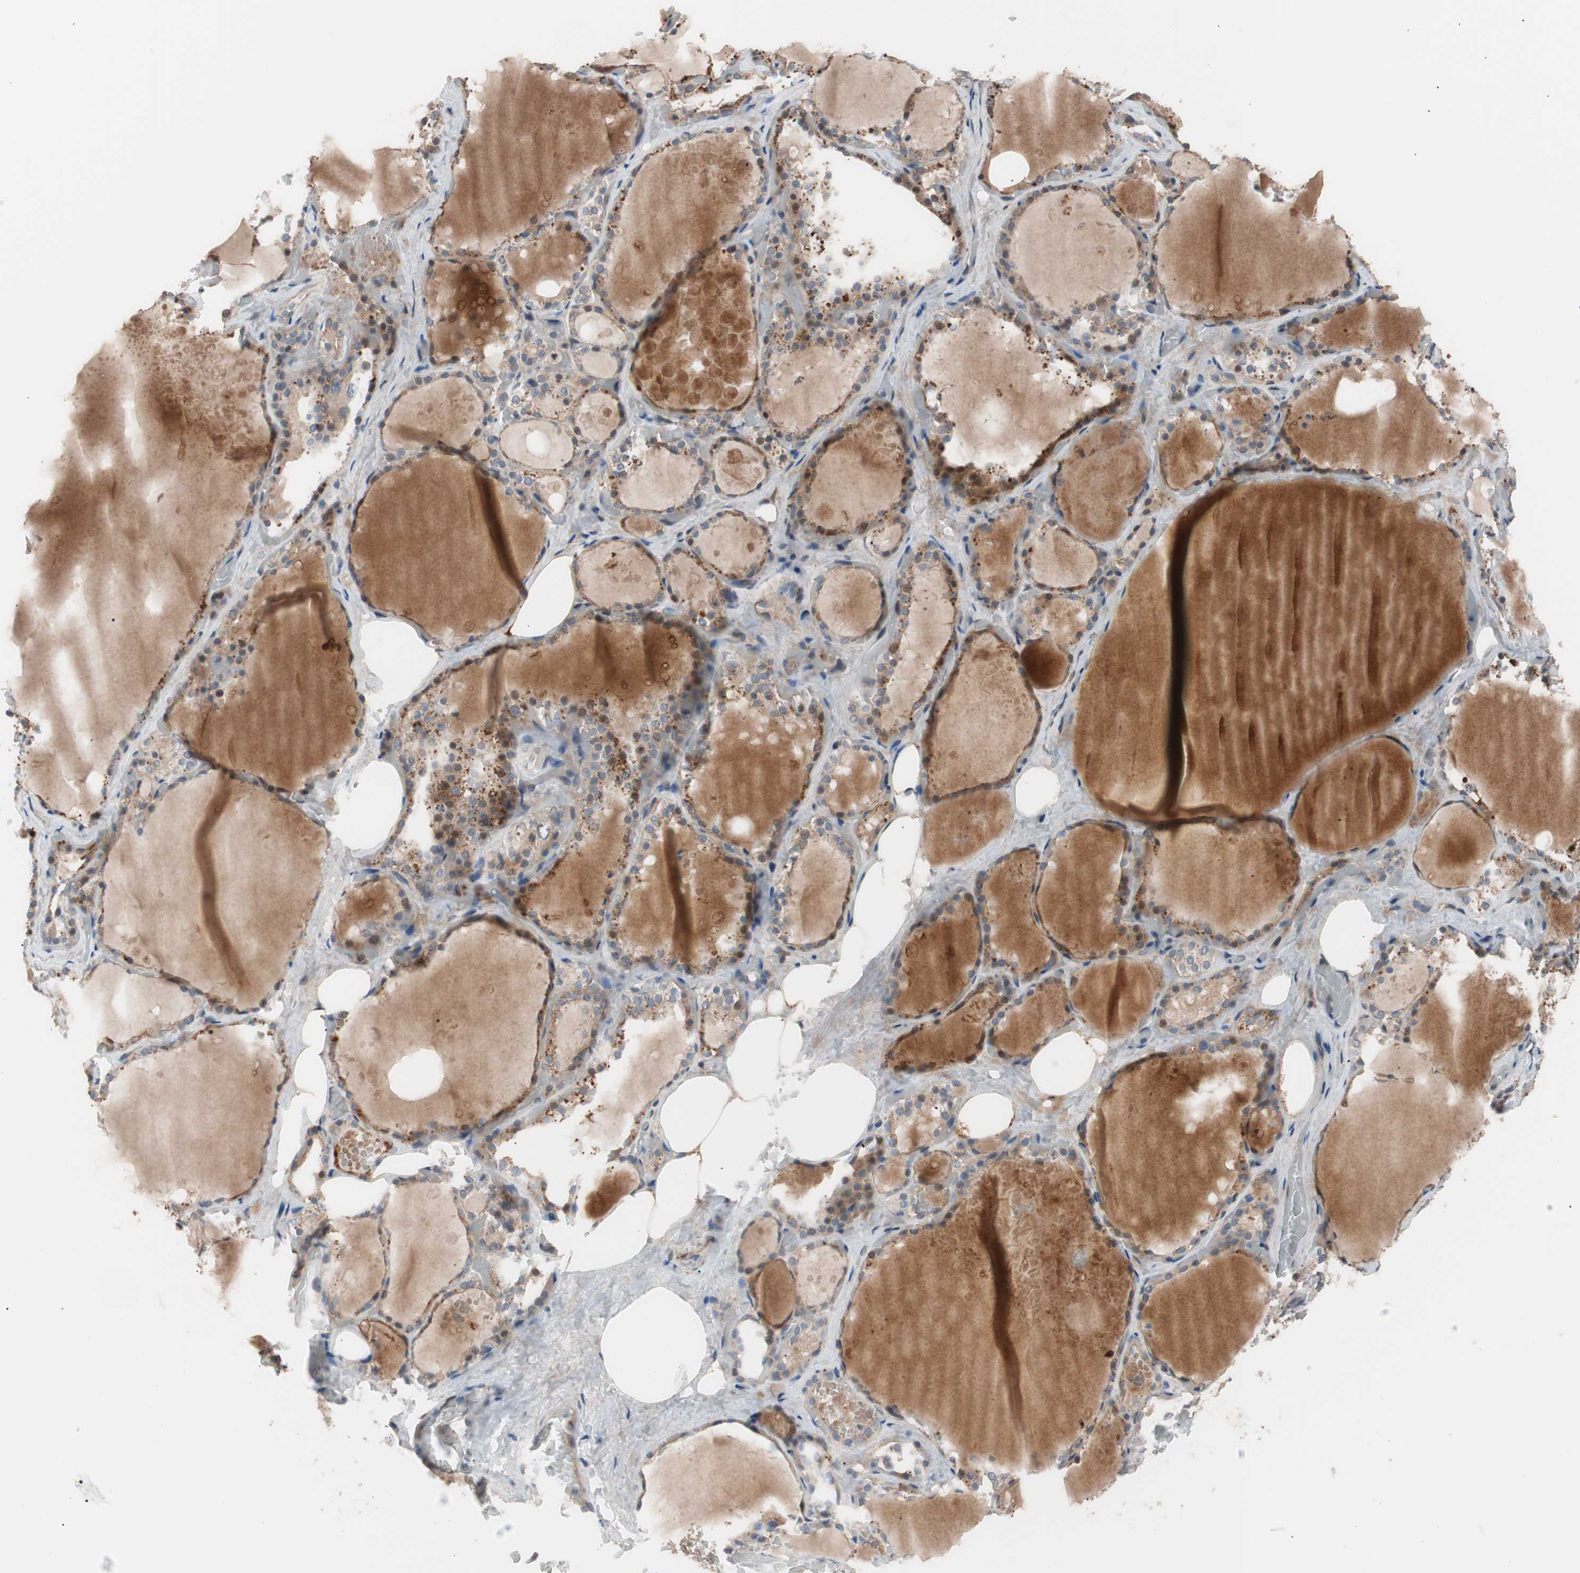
{"staining": {"intensity": "weak", "quantity": "25%-75%", "location": "cytoplasmic/membranous"}, "tissue": "thyroid gland", "cell_type": "Glandular cells", "image_type": "normal", "snomed": [{"axis": "morphology", "description": "Normal tissue, NOS"}, {"axis": "topography", "description": "Thyroid gland"}], "caption": "Protein expression analysis of normal thyroid gland exhibits weak cytoplasmic/membranous positivity in approximately 25%-75% of glandular cells.", "gene": "SMG1", "patient": {"sex": "male", "age": 61}}